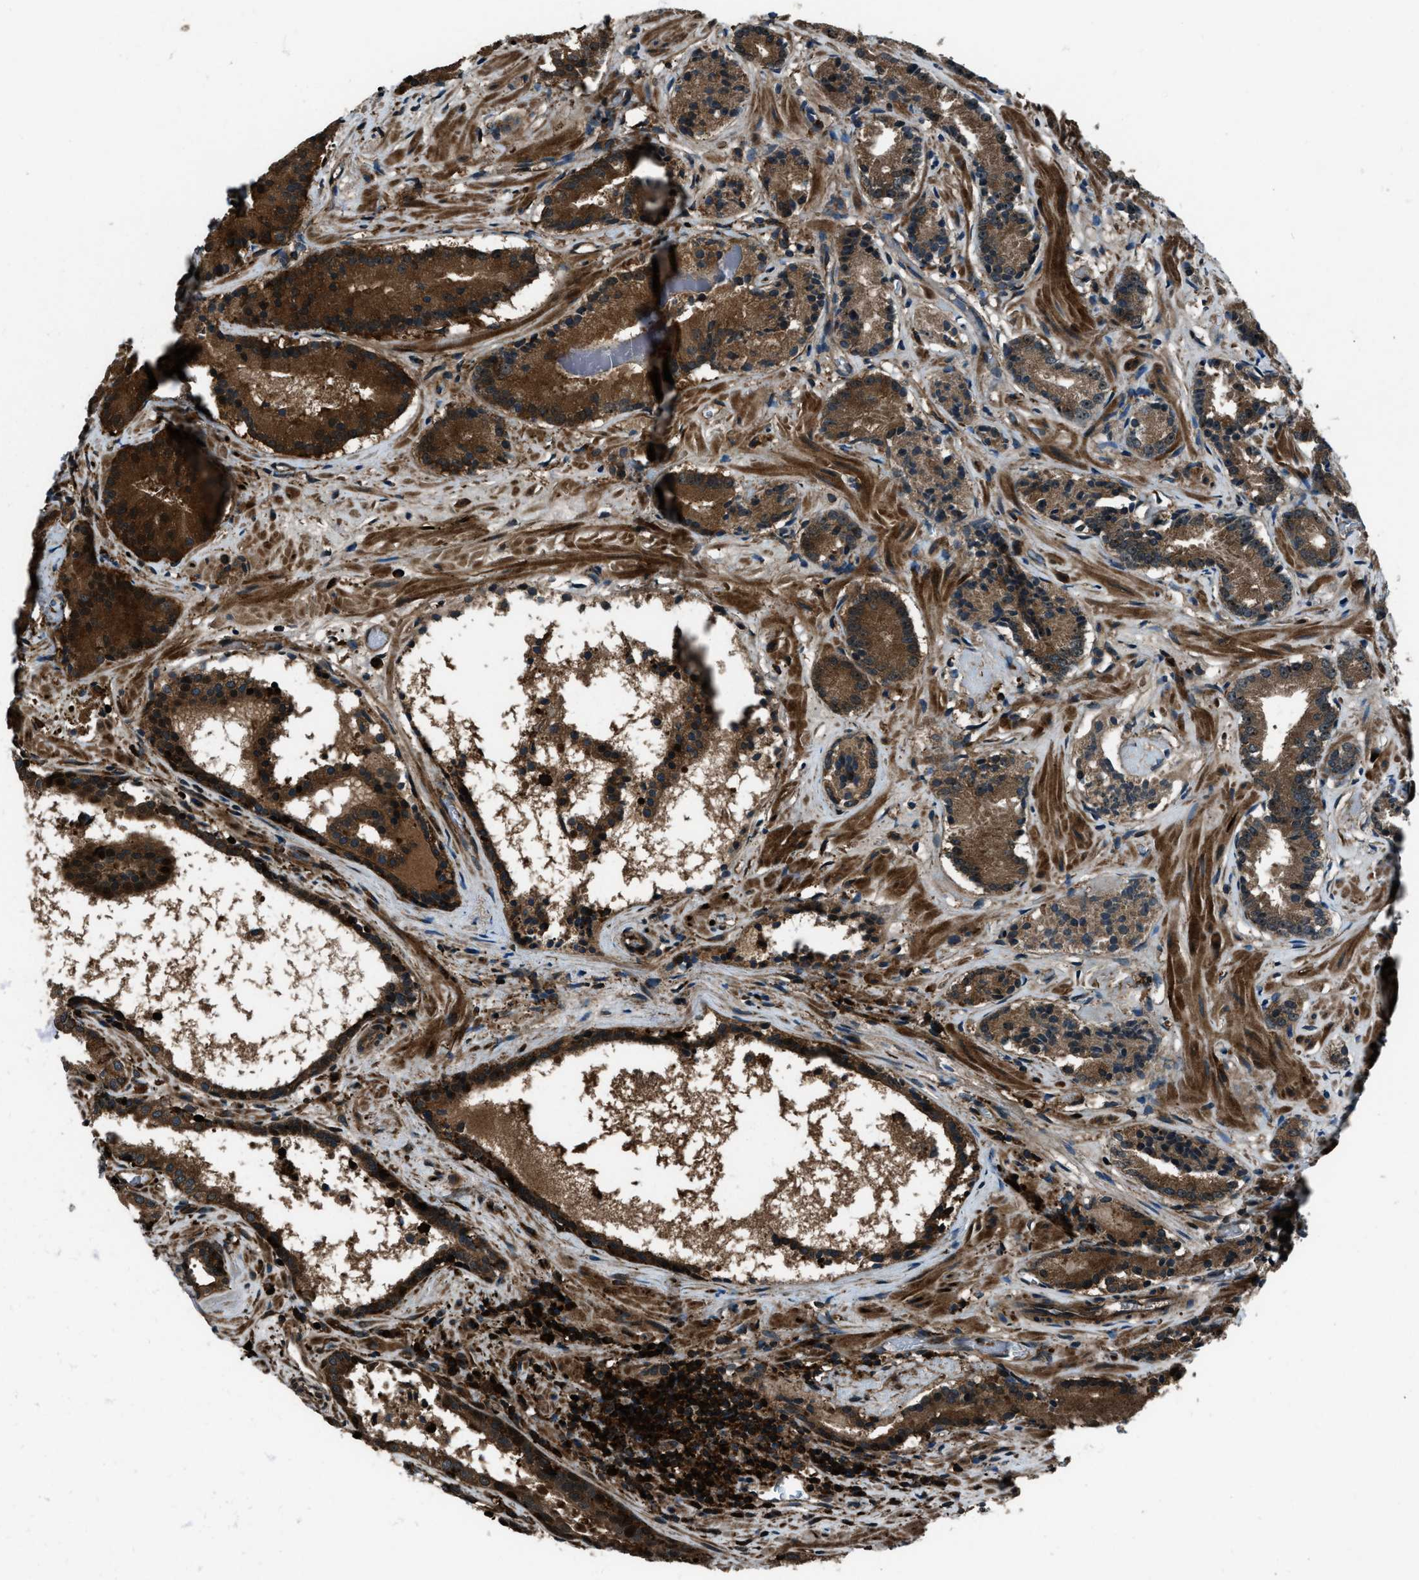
{"staining": {"intensity": "strong", "quantity": ">75%", "location": "cytoplasmic/membranous"}, "tissue": "prostate cancer", "cell_type": "Tumor cells", "image_type": "cancer", "snomed": [{"axis": "morphology", "description": "Adenocarcinoma, Low grade"}, {"axis": "topography", "description": "Prostate"}], "caption": "Protein analysis of prostate cancer tissue exhibits strong cytoplasmic/membranous positivity in about >75% of tumor cells.", "gene": "SNX30", "patient": {"sex": "male", "age": 51}}